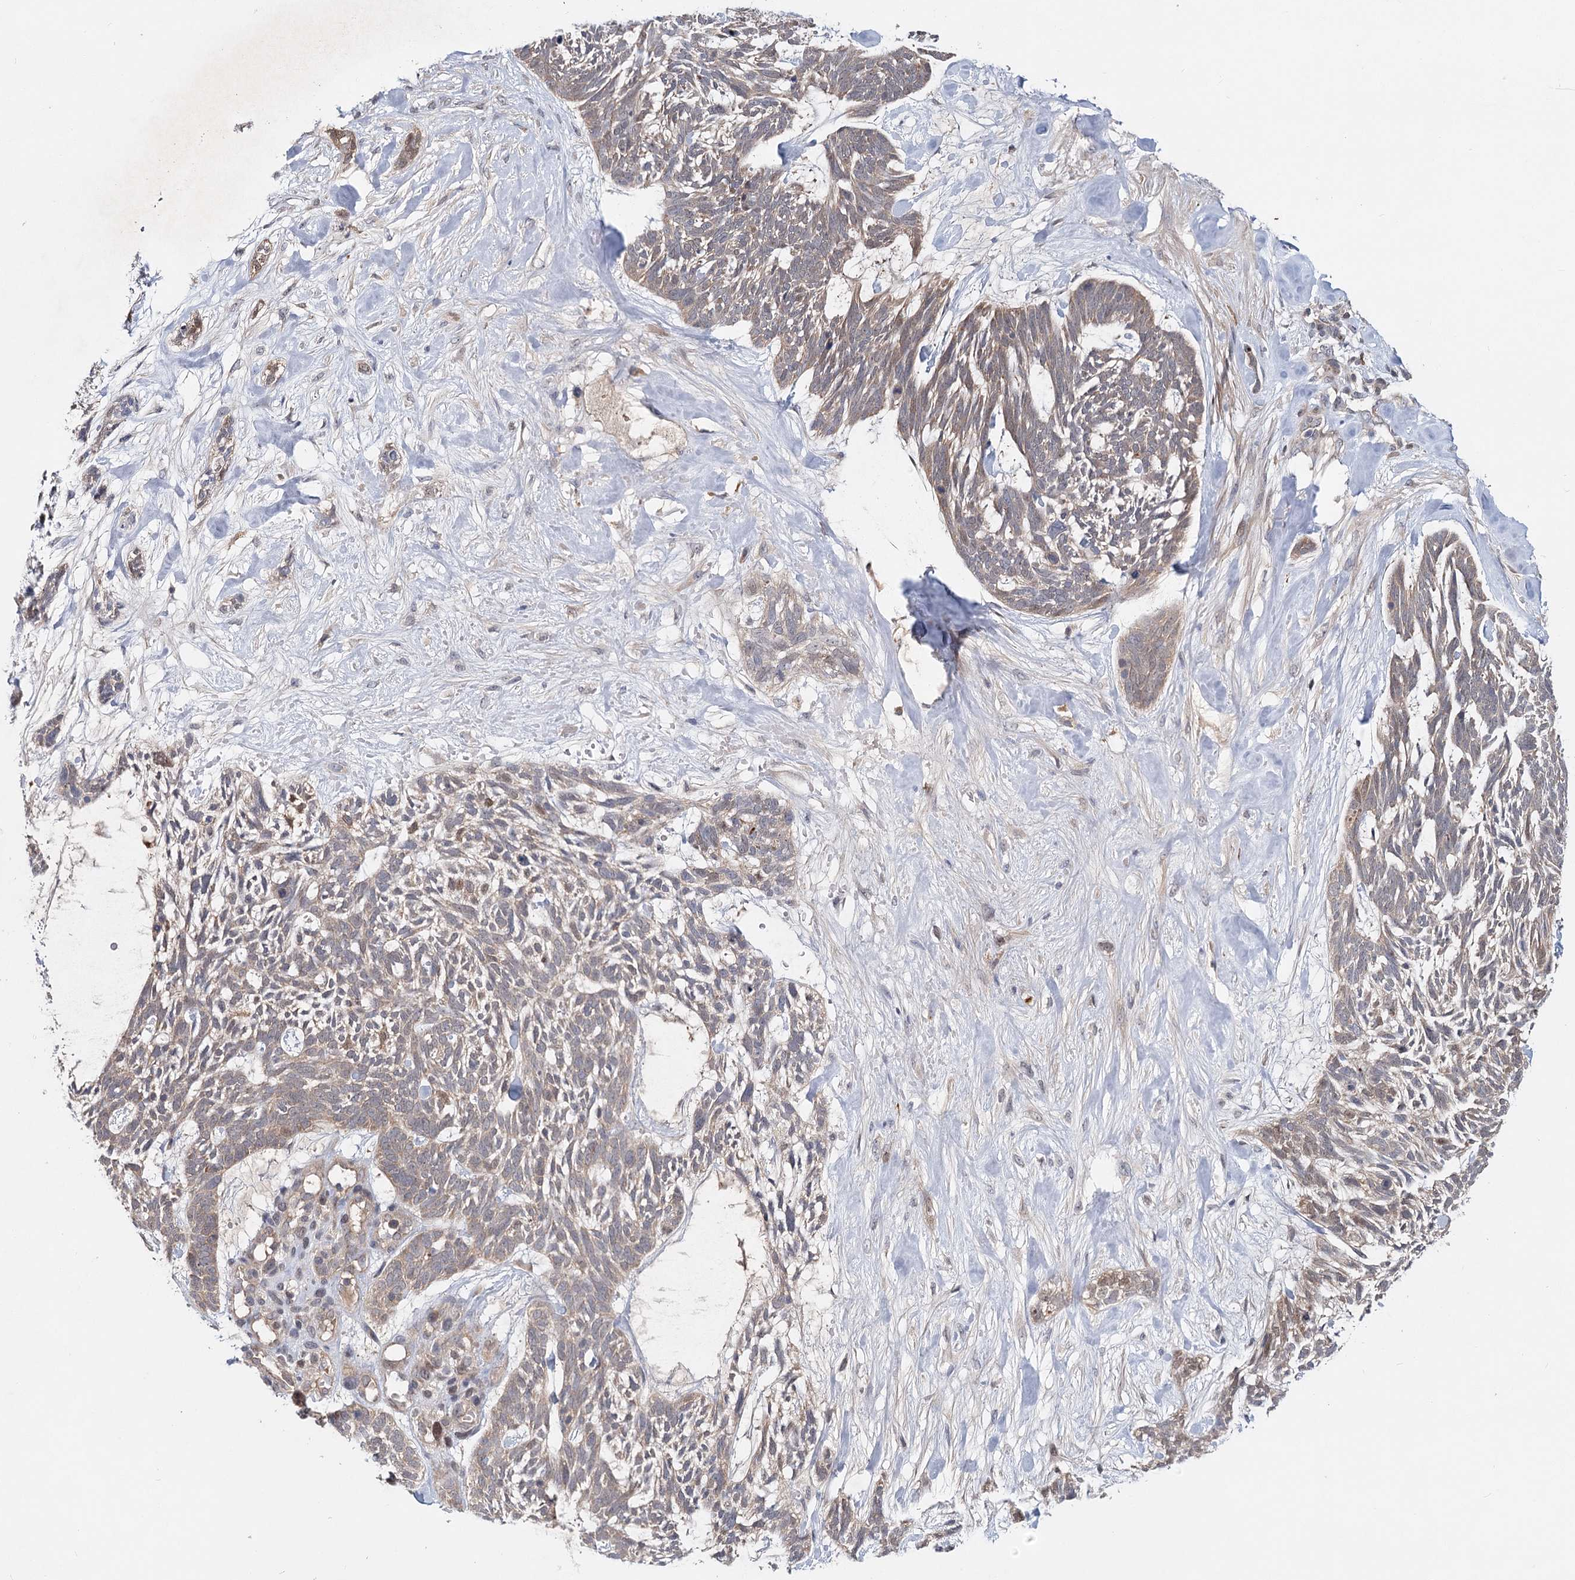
{"staining": {"intensity": "weak", "quantity": ">75%", "location": "cytoplasmic/membranous"}, "tissue": "skin cancer", "cell_type": "Tumor cells", "image_type": "cancer", "snomed": [{"axis": "morphology", "description": "Basal cell carcinoma"}, {"axis": "topography", "description": "Skin"}], "caption": "Skin cancer (basal cell carcinoma) stained with immunohistochemistry (IHC) shows weak cytoplasmic/membranous positivity in about >75% of tumor cells.", "gene": "AP3B1", "patient": {"sex": "male", "age": 88}}